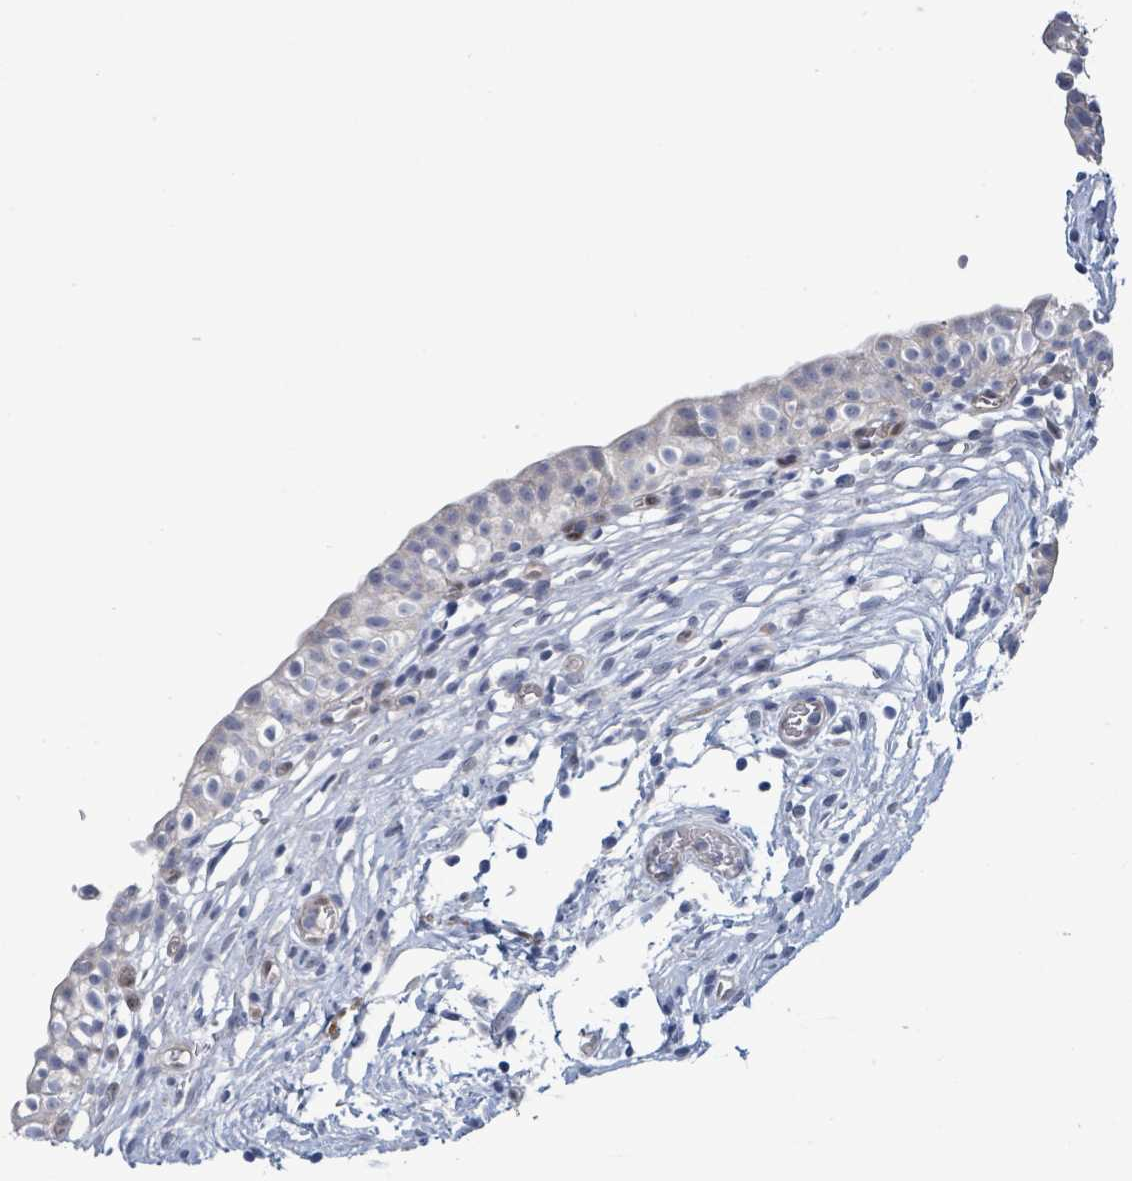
{"staining": {"intensity": "negative", "quantity": "none", "location": "none"}, "tissue": "urinary bladder", "cell_type": "Urothelial cells", "image_type": "normal", "snomed": [{"axis": "morphology", "description": "Normal tissue, NOS"}, {"axis": "topography", "description": "Urinary bladder"}, {"axis": "topography", "description": "Peripheral nerve tissue"}], "caption": "This is an immunohistochemistry (IHC) photomicrograph of normal urinary bladder. There is no expression in urothelial cells.", "gene": "C9orf152", "patient": {"sex": "male", "age": 55}}